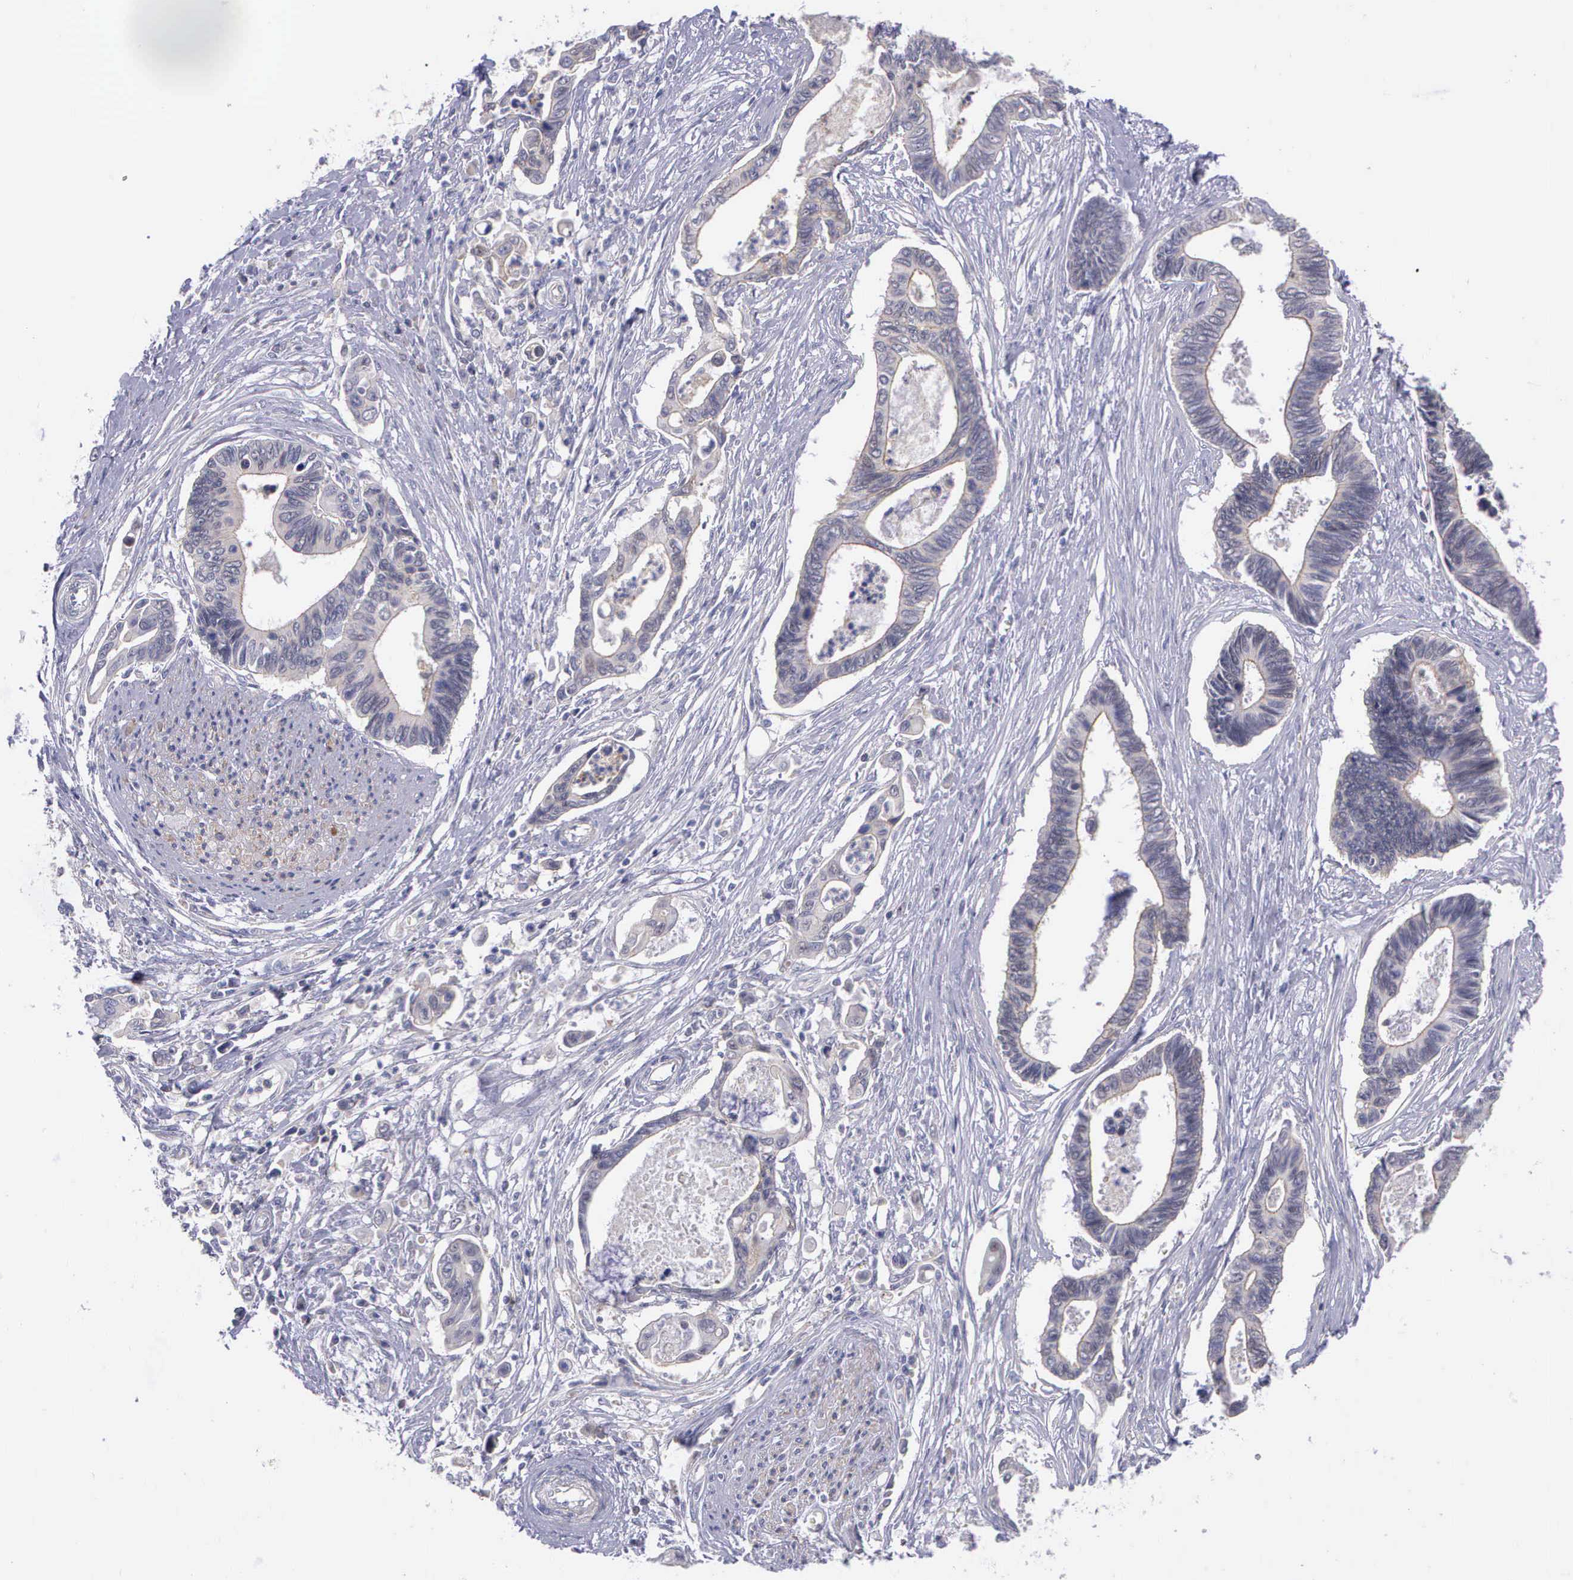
{"staining": {"intensity": "negative", "quantity": "none", "location": "none"}, "tissue": "pancreatic cancer", "cell_type": "Tumor cells", "image_type": "cancer", "snomed": [{"axis": "morphology", "description": "Adenocarcinoma, NOS"}, {"axis": "topography", "description": "Pancreas"}], "caption": "The micrograph reveals no staining of tumor cells in pancreatic adenocarcinoma.", "gene": "MICAL3", "patient": {"sex": "female", "age": 70}}